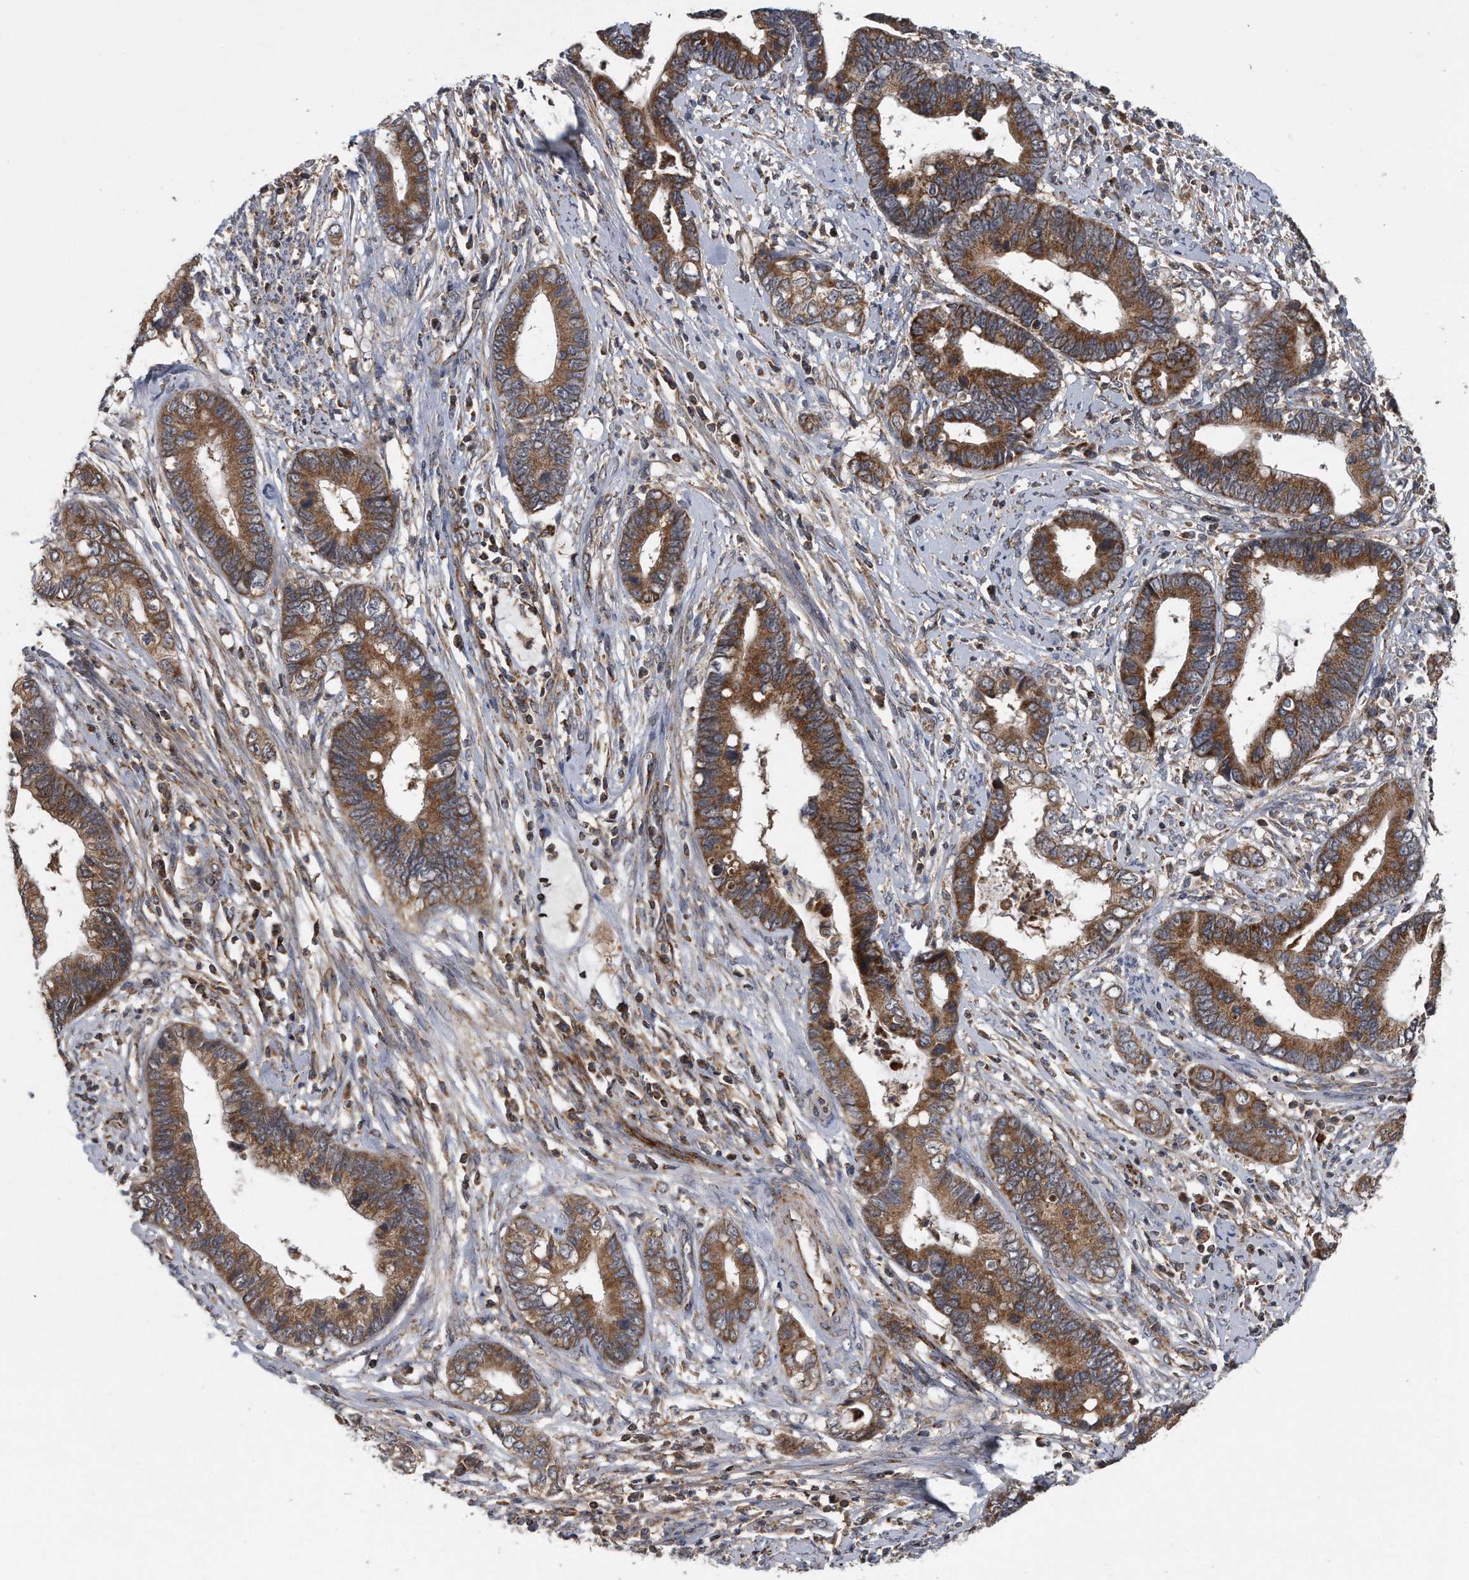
{"staining": {"intensity": "strong", "quantity": ">75%", "location": "cytoplasmic/membranous"}, "tissue": "cervical cancer", "cell_type": "Tumor cells", "image_type": "cancer", "snomed": [{"axis": "morphology", "description": "Adenocarcinoma, NOS"}, {"axis": "topography", "description": "Cervix"}], "caption": "The immunohistochemical stain labels strong cytoplasmic/membranous positivity in tumor cells of cervical adenocarcinoma tissue.", "gene": "ALPK2", "patient": {"sex": "female", "age": 44}}